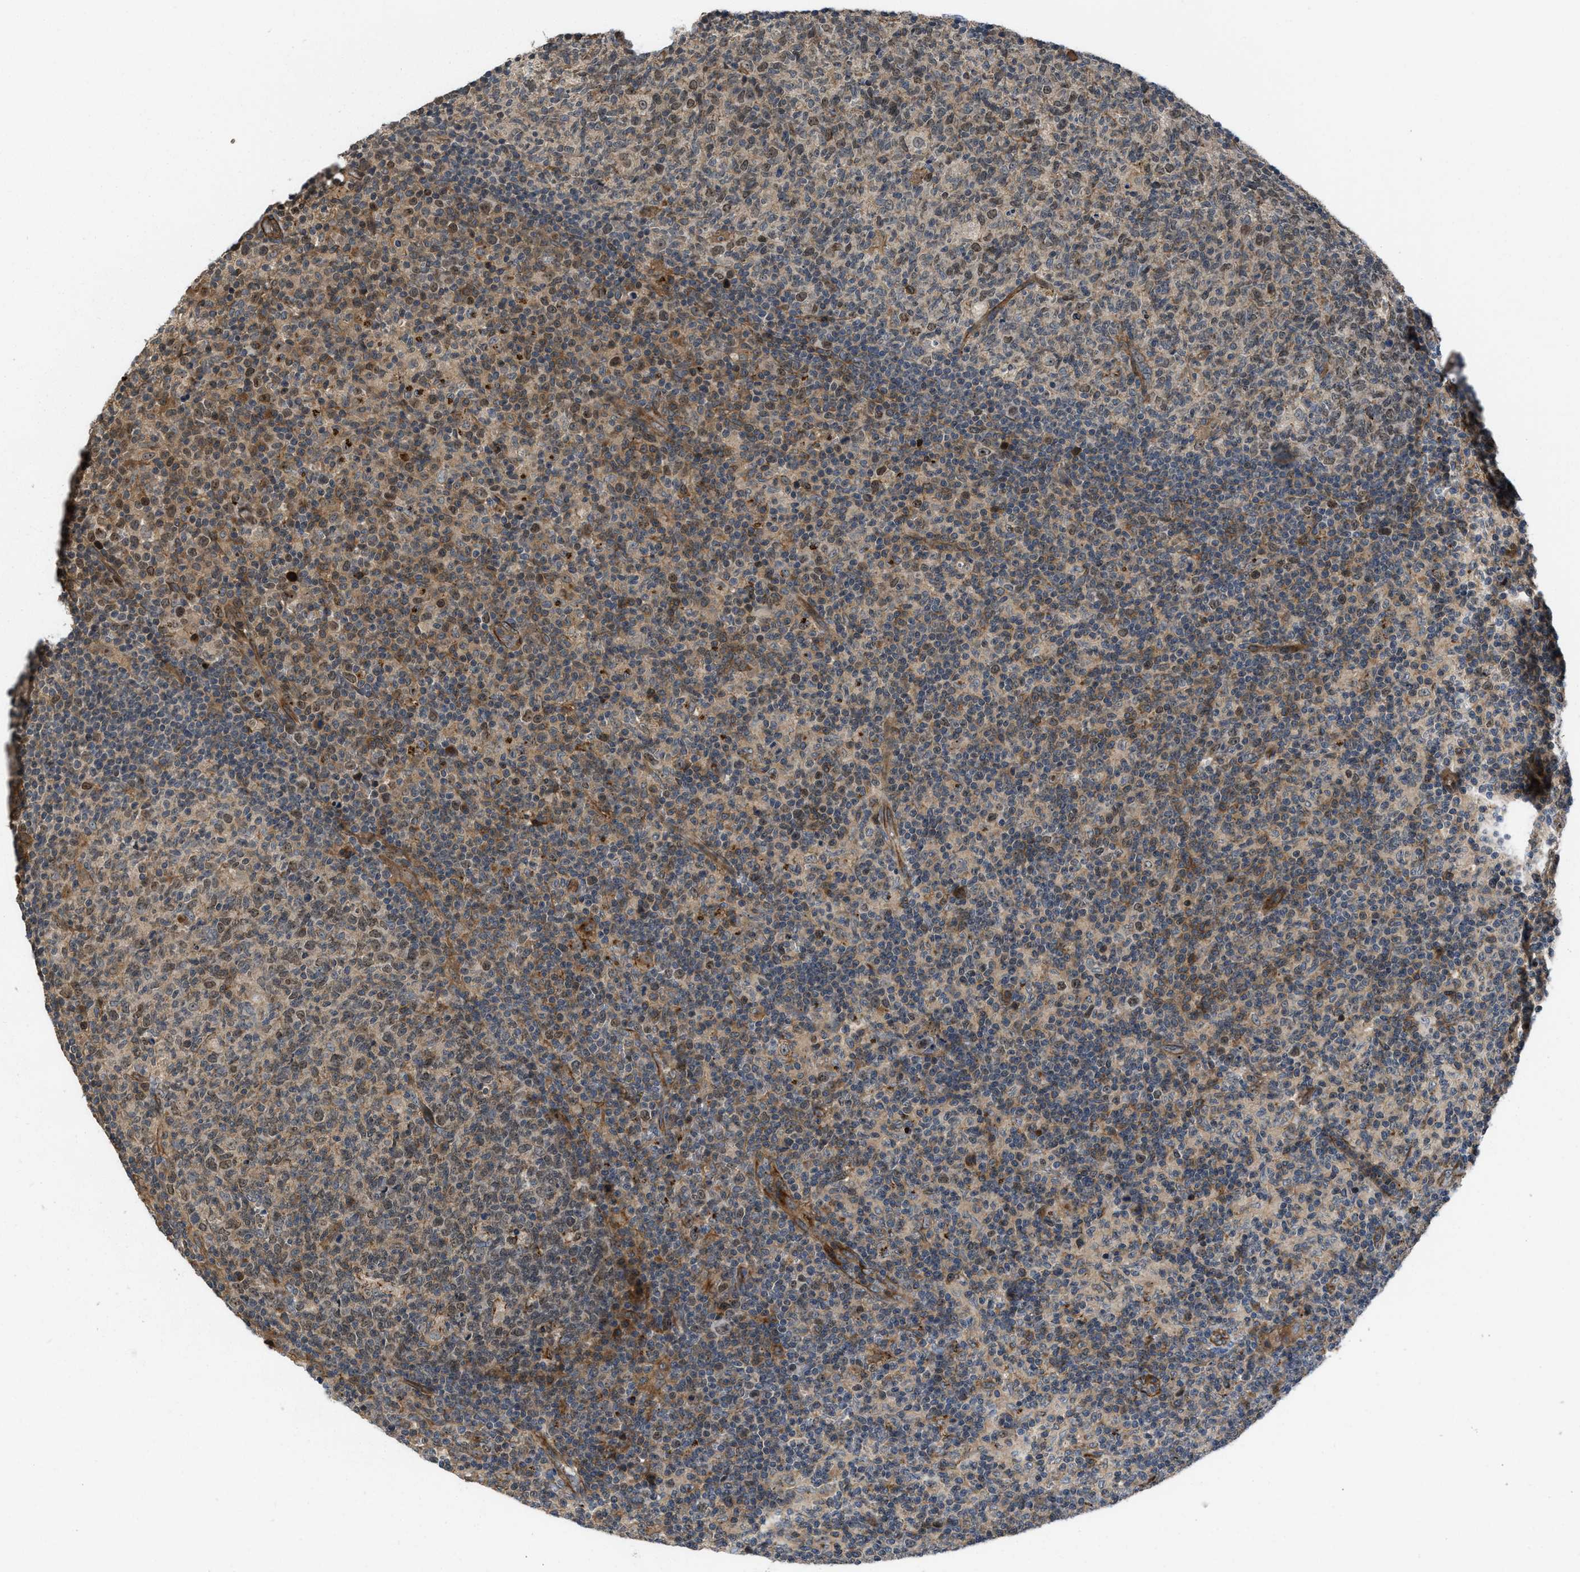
{"staining": {"intensity": "moderate", "quantity": "25%-75%", "location": "cytoplasmic/membranous,nuclear"}, "tissue": "lymph node", "cell_type": "Germinal center cells", "image_type": "normal", "snomed": [{"axis": "morphology", "description": "Normal tissue, NOS"}, {"axis": "morphology", "description": "Inflammation, NOS"}, {"axis": "topography", "description": "Lymph node"}], "caption": "The image displays staining of benign lymph node, revealing moderate cytoplasmic/membranous,nuclear protein staining (brown color) within germinal center cells.", "gene": "GPATCH2L", "patient": {"sex": "male", "age": 55}}